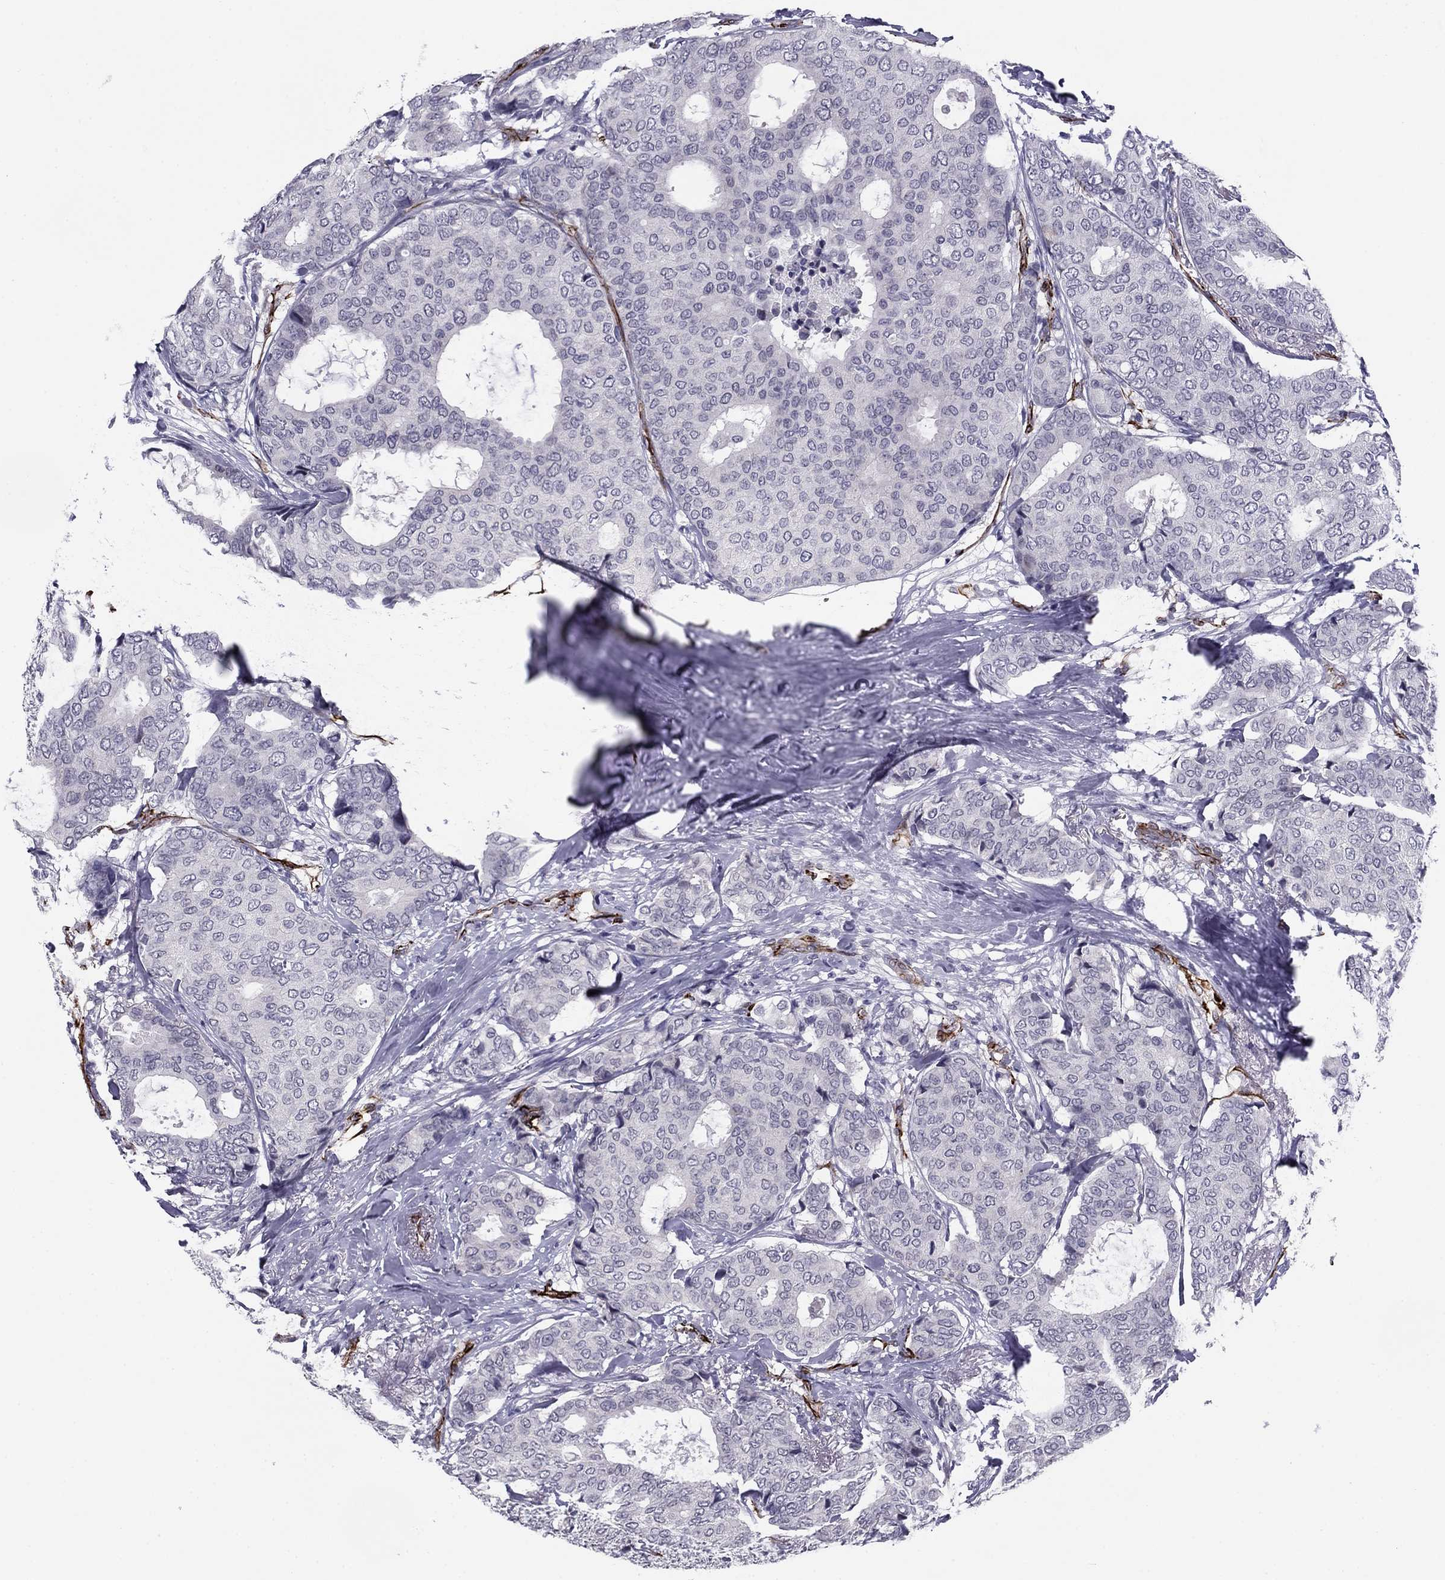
{"staining": {"intensity": "negative", "quantity": "none", "location": "none"}, "tissue": "breast cancer", "cell_type": "Tumor cells", "image_type": "cancer", "snomed": [{"axis": "morphology", "description": "Duct carcinoma"}, {"axis": "topography", "description": "Breast"}], "caption": "This is an IHC histopathology image of human breast intraductal carcinoma. There is no expression in tumor cells.", "gene": "ANKS4B", "patient": {"sex": "female", "age": 75}}